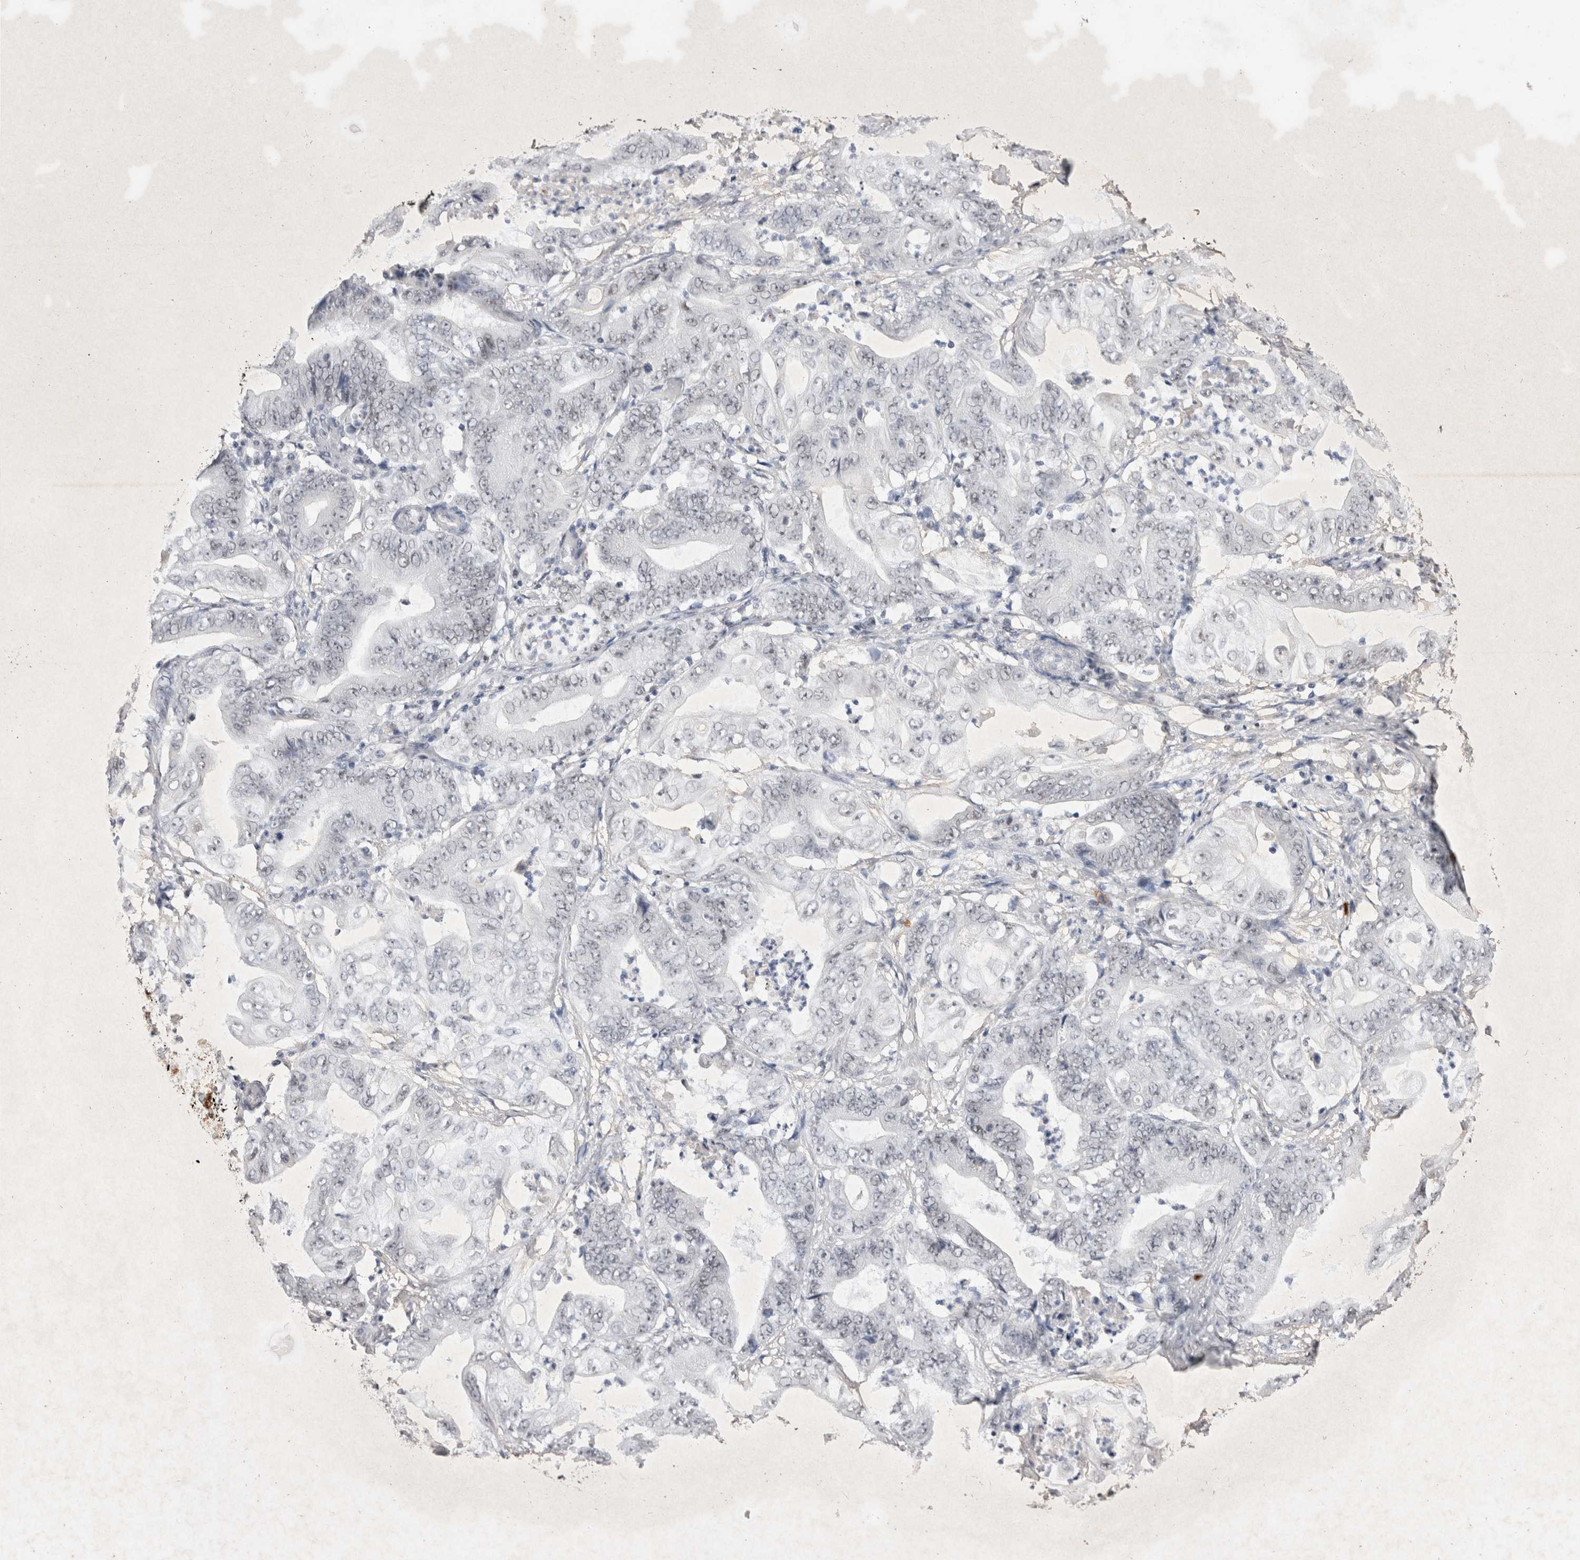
{"staining": {"intensity": "weak", "quantity": "25%-75%", "location": "nuclear"}, "tissue": "stomach cancer", "cell_type": "Tumor cells", "image_type": "cancer", "snomed": [{"axis": "morphology", "description": "Adenocarcinoma, NOS"}, {"axis": "topography", "description": "Stomach"}], "caption": "The histopathology image reveals immunohistochemical staining of stomach adenocarcinoma. There is weak nuclear staining is present in approximately 25%-75% of tumor cells.", "gene": "RBM6", "patient": {"sex": "female", "age": 73}}